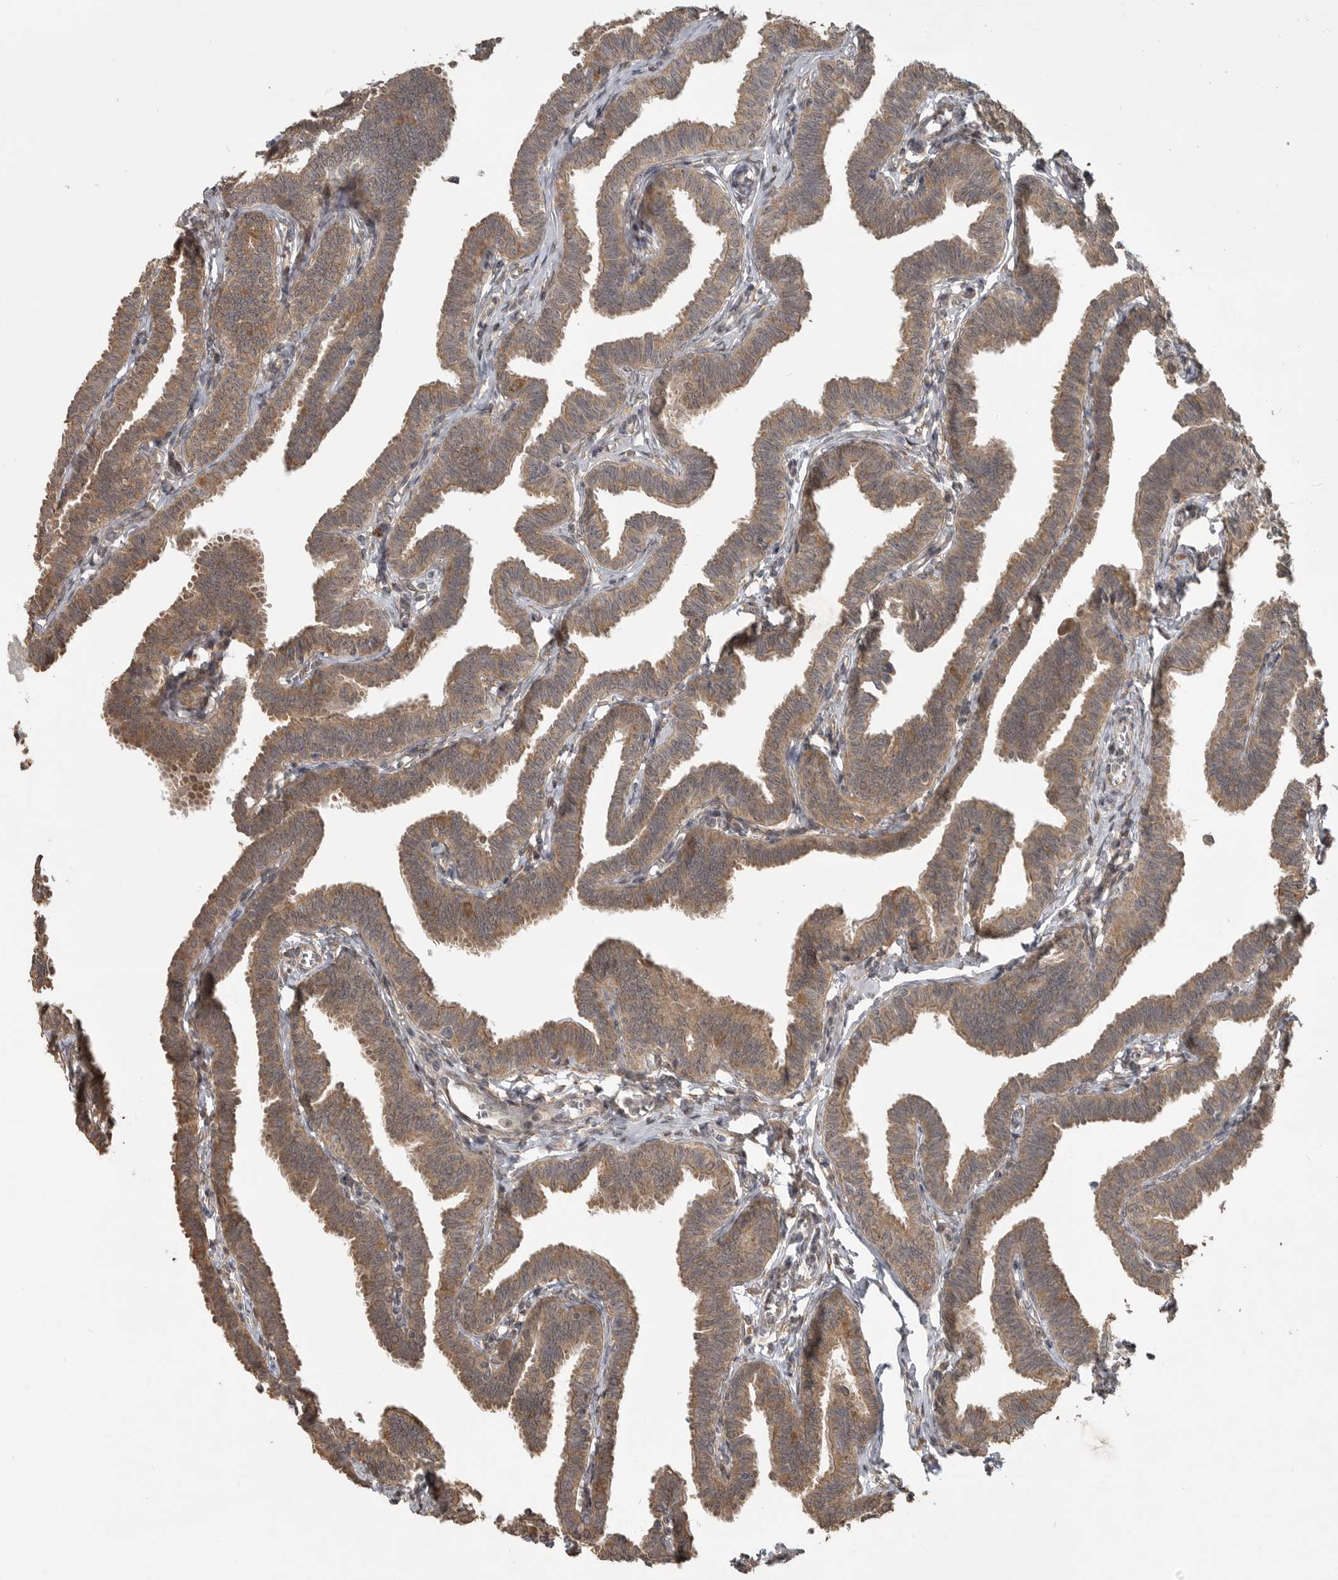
{"staining": {"intensity": "moderate", "quantity": ">75%", "location": "cytoplasmic/membranous"}, "tissue": "fallopian tube", "cell_type": "Glandular cells", "image_type": "normal", "snomed": [{"axis": "morphology", "description": "Normal tissue, NOS"}, {"axis": "topography", "description": "Fallopian tube"}, {"axis": "topography", "description": "Ovary"}], "caption": "The histopathology image exhibits staining of normal fallopian tube, revealing moderate cytoplasmic/membranous protein staining (brown color) within glandular cells. The staining was performed using DAB (3,3'-diaminobenzidine) to visualize the protein expression in brown, while the nuclei were stained in blue with hematoxylin (Magnification: 20x).", "gene": "LLGL1", "patient": {"sex": "female", "age": 23}}